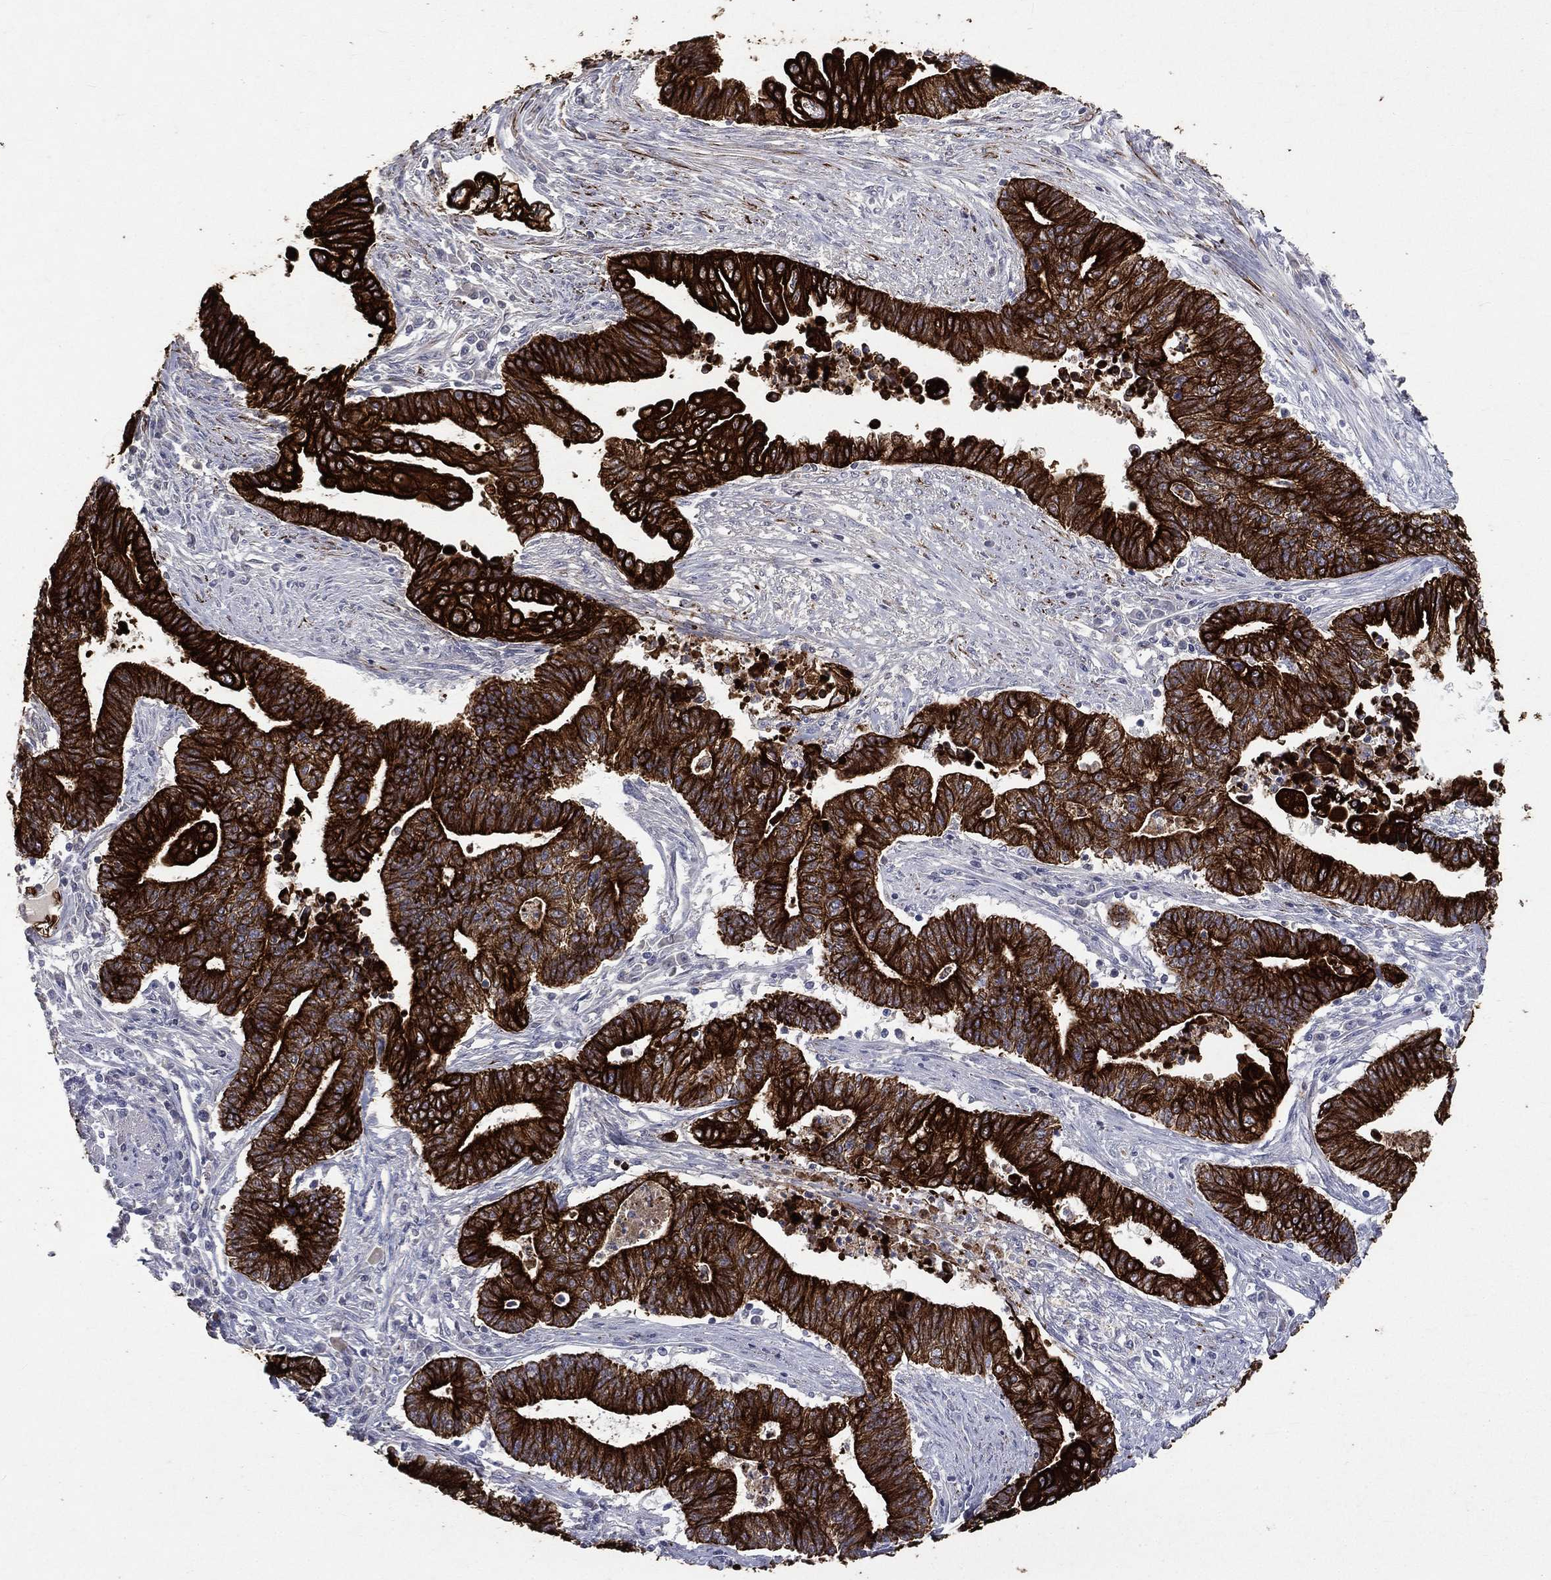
{"staining": {"intensity": "strong", "quantity": ">75%", "location": "cytoplasmic/membranous"}, "tissue": "endometrial cancer", "cell_type": "Tumor cells", "image_type": "cancer", "snomed": [{"axis": "morphology", "description": "Adenocarcinoma, NOS"}, {"axis": "topography", "description": "Uterus"}, {"axis": "topography", "description": "Endometrium"}], "caption": "Tumor cells demonstrate high levels of strong cytoplasmic/membranous staining in approximately >75% of cells in human endometrial cancer (adenocarcinoma).", "gene": "KRT7", "patient": {"sex": "female", "age": 54}}